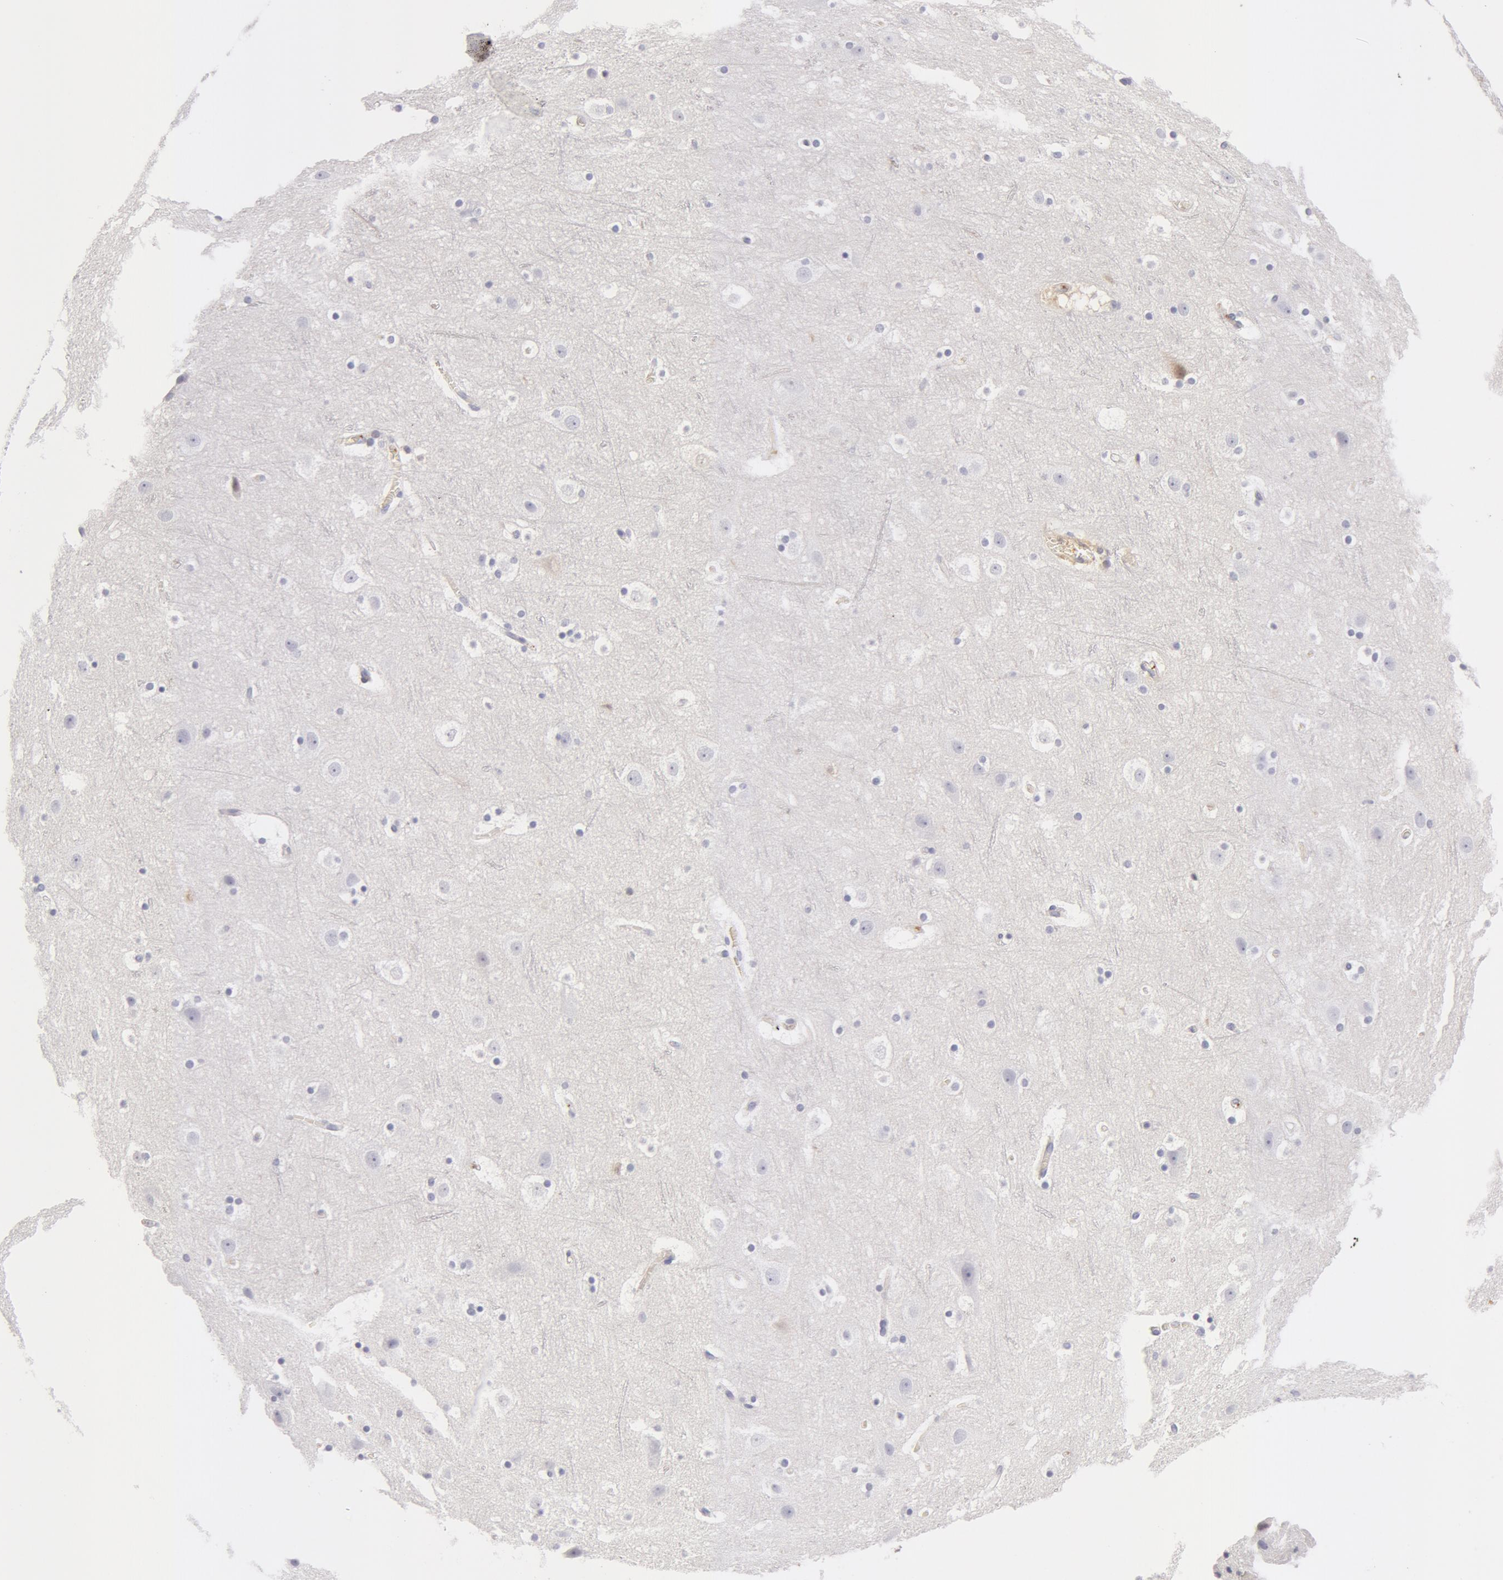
{"staining": {"intensity": "negative", "quantity": "none", "location": "none"}, "tissue": "cerebral cortex", "cell_type": "Endothelial cells", "image_type": "normal", "snomed": [{"axis": "morphology", "description": "Normal tissue, NOS"}, {"axis": "topography", "description": "Cerebral cortex"}], "caption": "Endothelial cells show no significant protein staining in benign cerebral cortex. Nuclei are stained in blue.", "gene": "AHSG", "patient": {"sex": "male", "age": 45}}